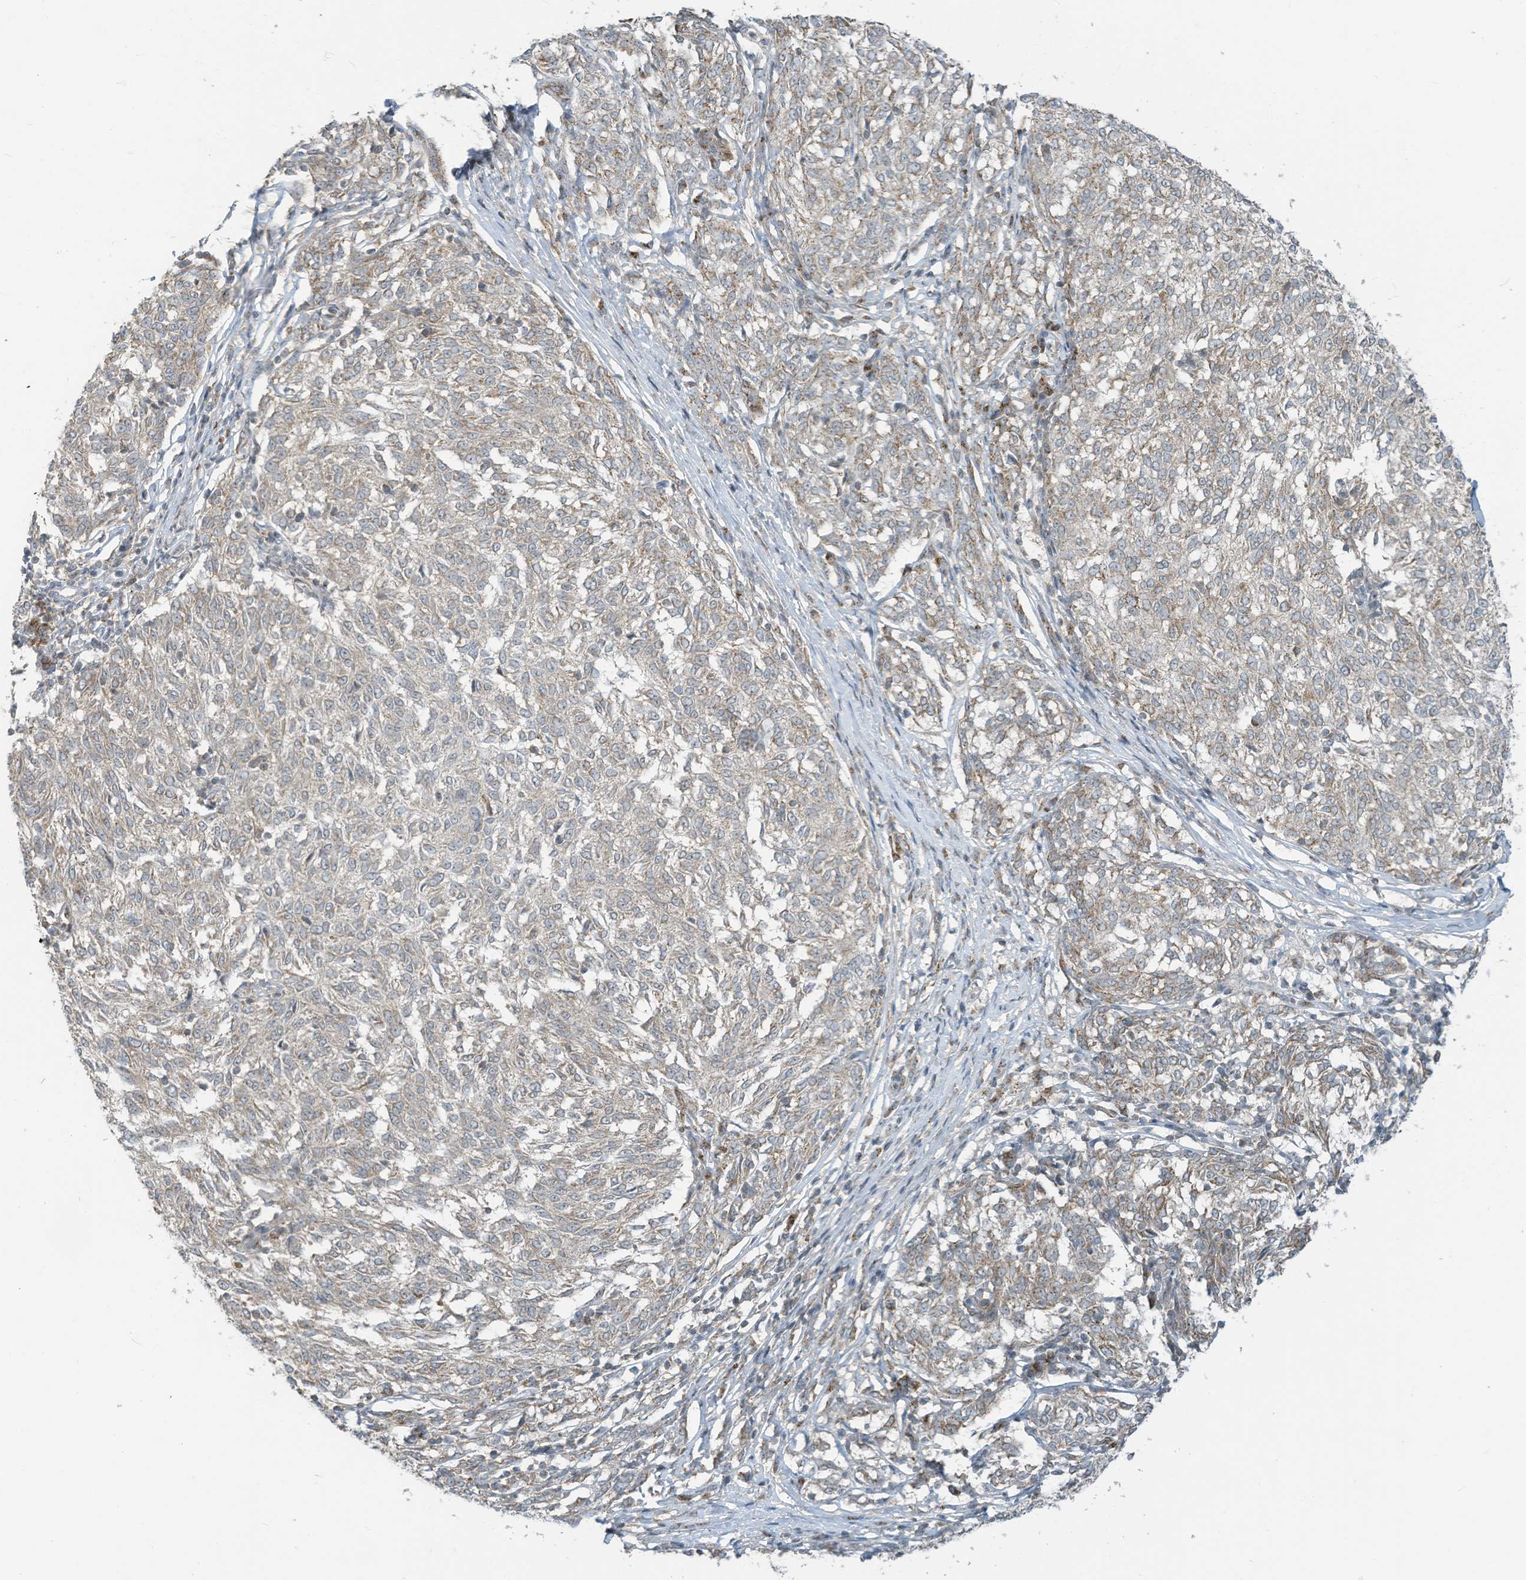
{"staining": {"intensity": "weak", "quantity": "<25%", "location": "cytoplasmic/membranous"}, "tissue": "melanoma", "cell_type": "Tumor cells", "image_type": "cancer", "snomed": [{"axis": "morphology", "description": "Malignant melanoma, NOS"}, {"axis": "topography", "description": "Skin"}], "caption": "Tumor cells show no significant protein positivity in melanoma.", "gene": "PARVG", "patient": {"sex": "female", "age": 72}}